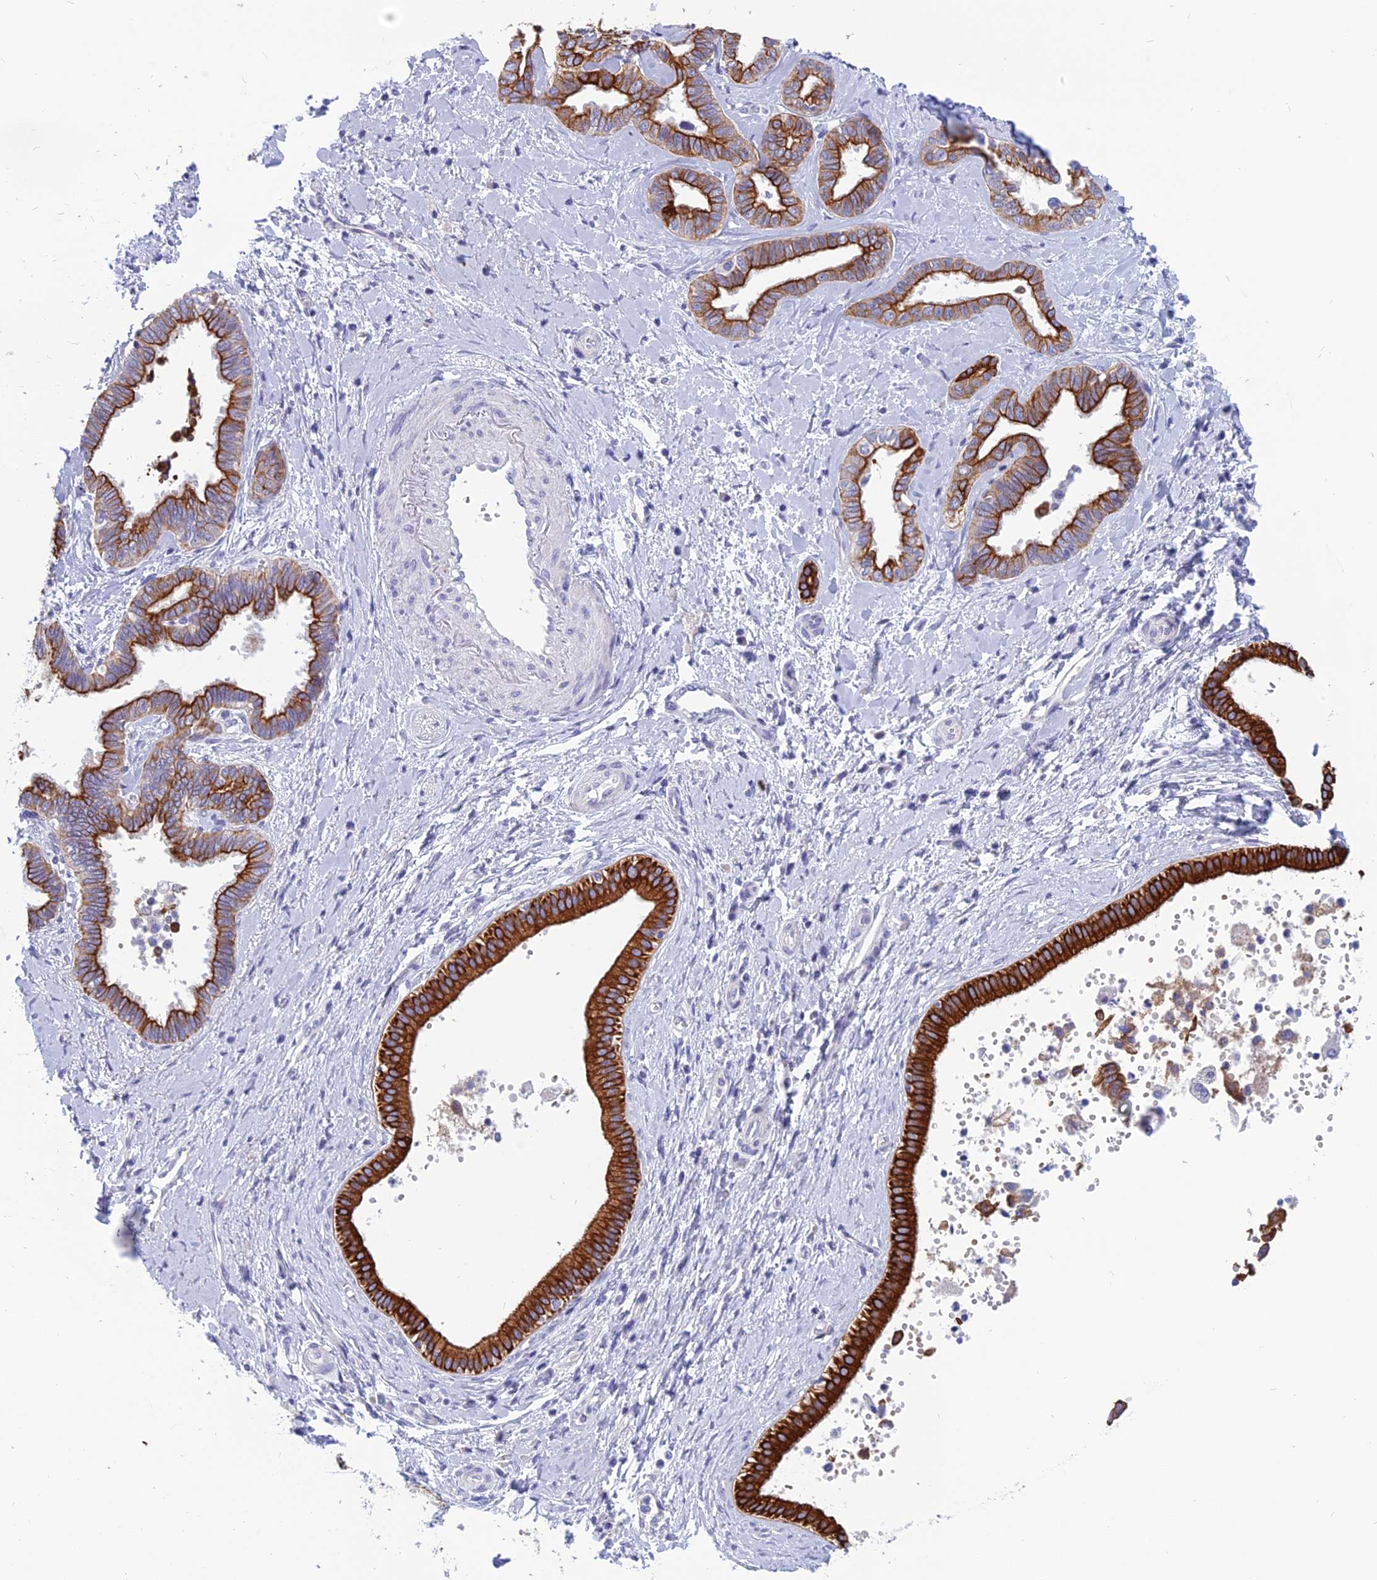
{"staining": {"intensity": "strong", "quantity": ">75%", "location": "cytoplasmic/membranous"}, "tissue": "liver cancer", "cell_type": "Tumor cells", "image_type": "cancer", "snomed": [{"axis": "morphology", "description": "Cholangiocarcinoma"}, {"axis": "topography", "description": "Liver"}], "caption": "Brown immunohistochemical staining in liver cholangiocarcinoma exhibits strong cytoplasmic/membranous expression in approximately >75% of tumor cells. The staining is performed using DAB brown chromogen to label protein expression. The nuclei are counter-stained blue using hematoxylin.", "gene": "RBM41", "patient": {"sex": "female", "age": 77}}